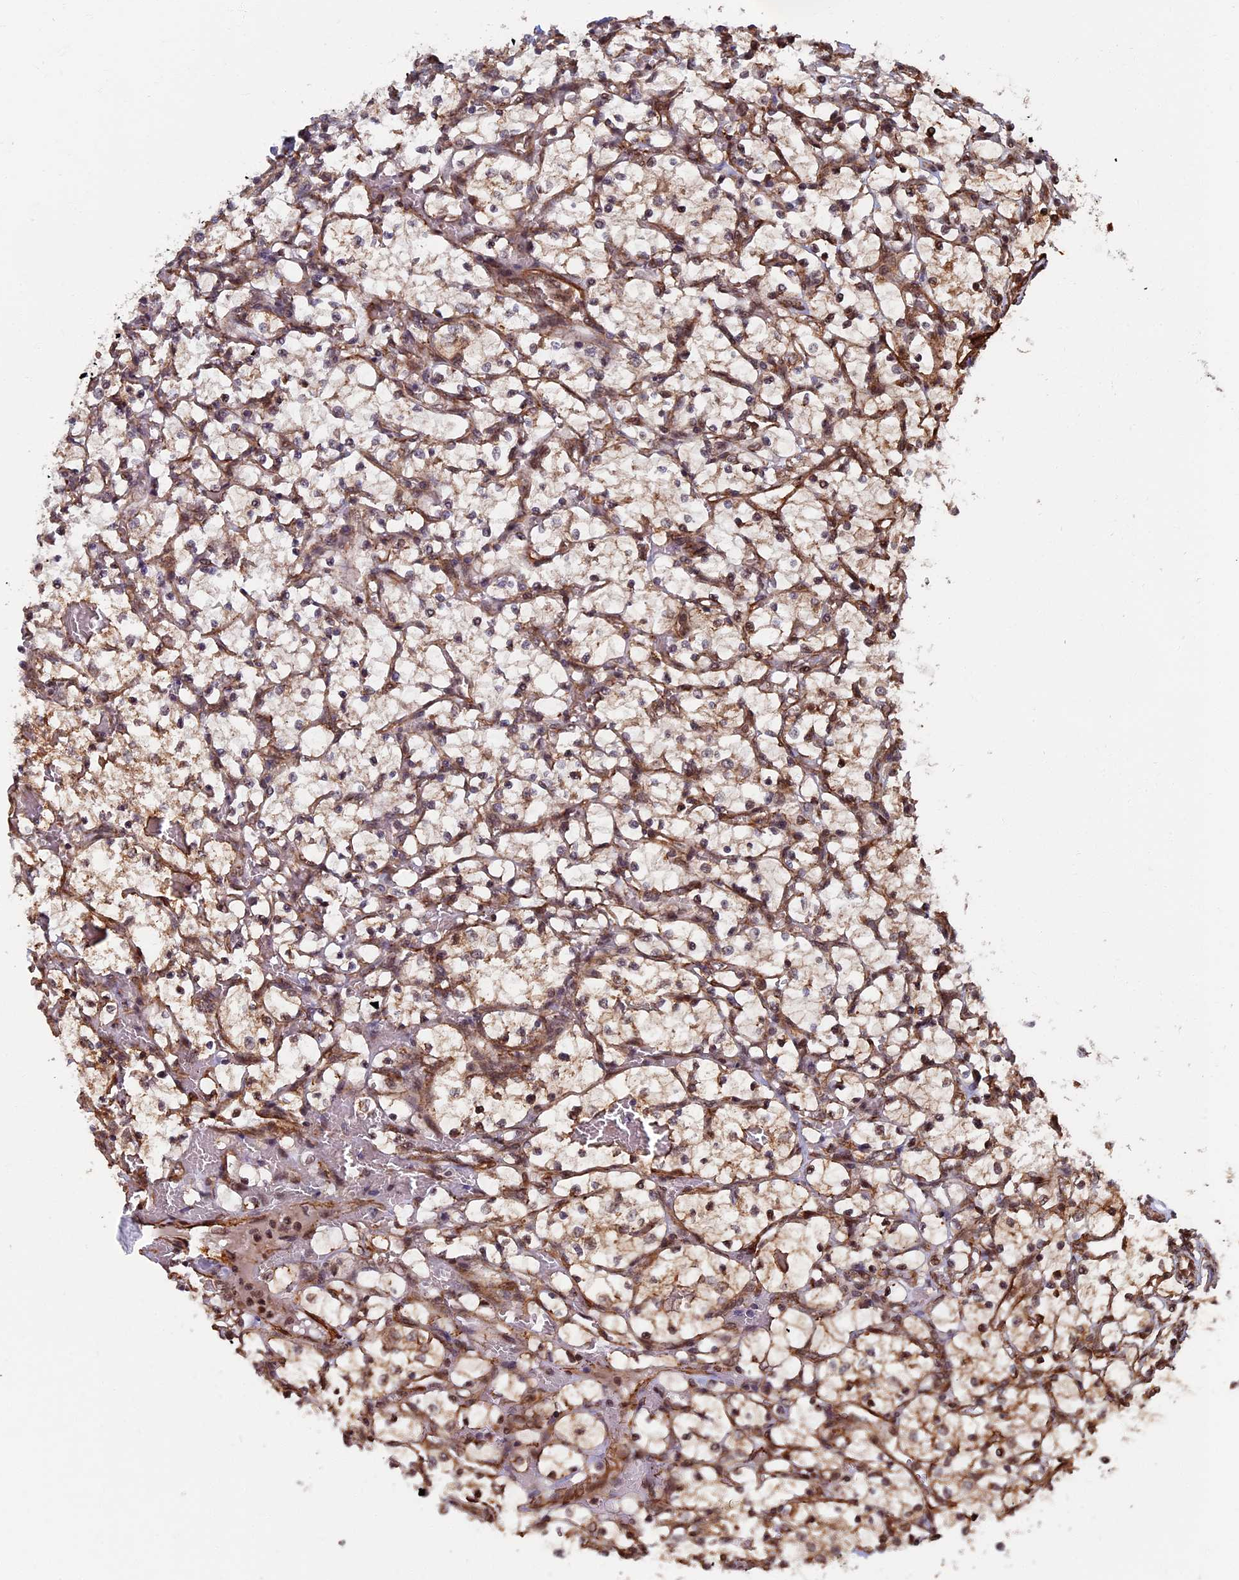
{"staining": {"intensity": "weak", "quantity": "25%-75%", "location": "cytoplasmic/membranous,nuclear"}, "tissue": "renal cancer", "cell_type": "Tumor cells", "image_type": "cancer", "snomed": [{"axis": "morphology", "description": "Adenocarcinoma, NOS"}, {"axis": "topography", "description": "Kidney"}], "caption": "Immunohistochemistry histopathology image of neoplastic tissue: human renal cancer stained using immunohistochemistry demonstrates low levels of weak protein expression localized specifically in the cytoplasmic/membranous and nuclear of tumor cells, appearing as a cytoplasmic/membranous and nuclear brown color.", "gene": "CTDP1", "patient": {"sex": "female", "age": 69}}